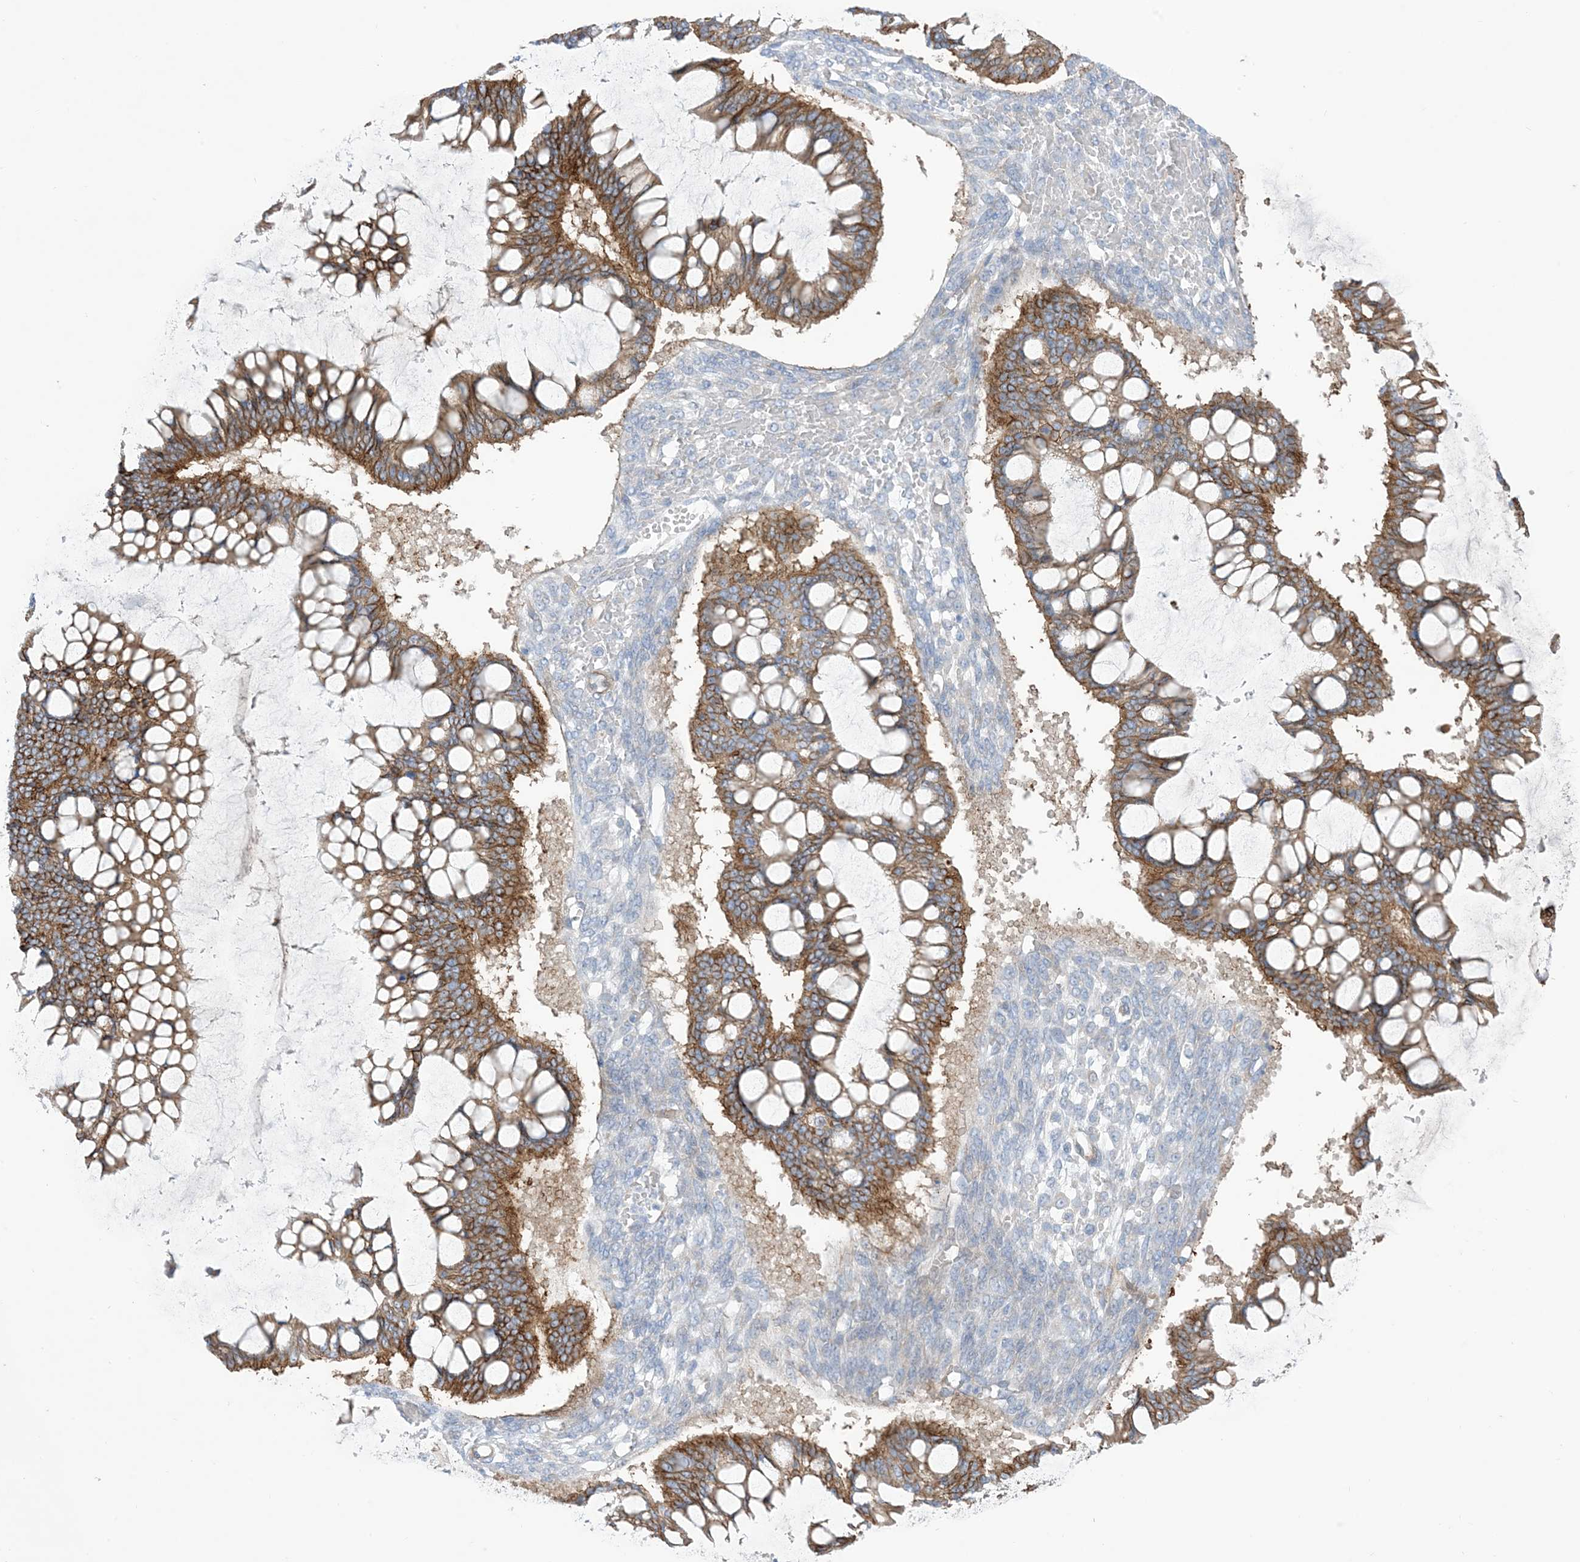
{"staining": {"intensity": "moderate", "quantity": ">75%", "location": "cytoplasmic/membranous"}, "tissue": "ovarian cancer", "cell_type": "Tumor cells", "image_type": "cancer", "snomed": [{"axis": "morphology", "description": "Cystadenocarcinoma, mucinous, NOS"}, {"axis": "topography", "description": "Ovary"}], "caption": "Ovarian cancer (mucinous cystadenocarcinoma) stained with a protein marker demonstrates moderate staining in tumor cells.", "gene": "ATP11C", "patient": {"sex": "female", "age": 73}}